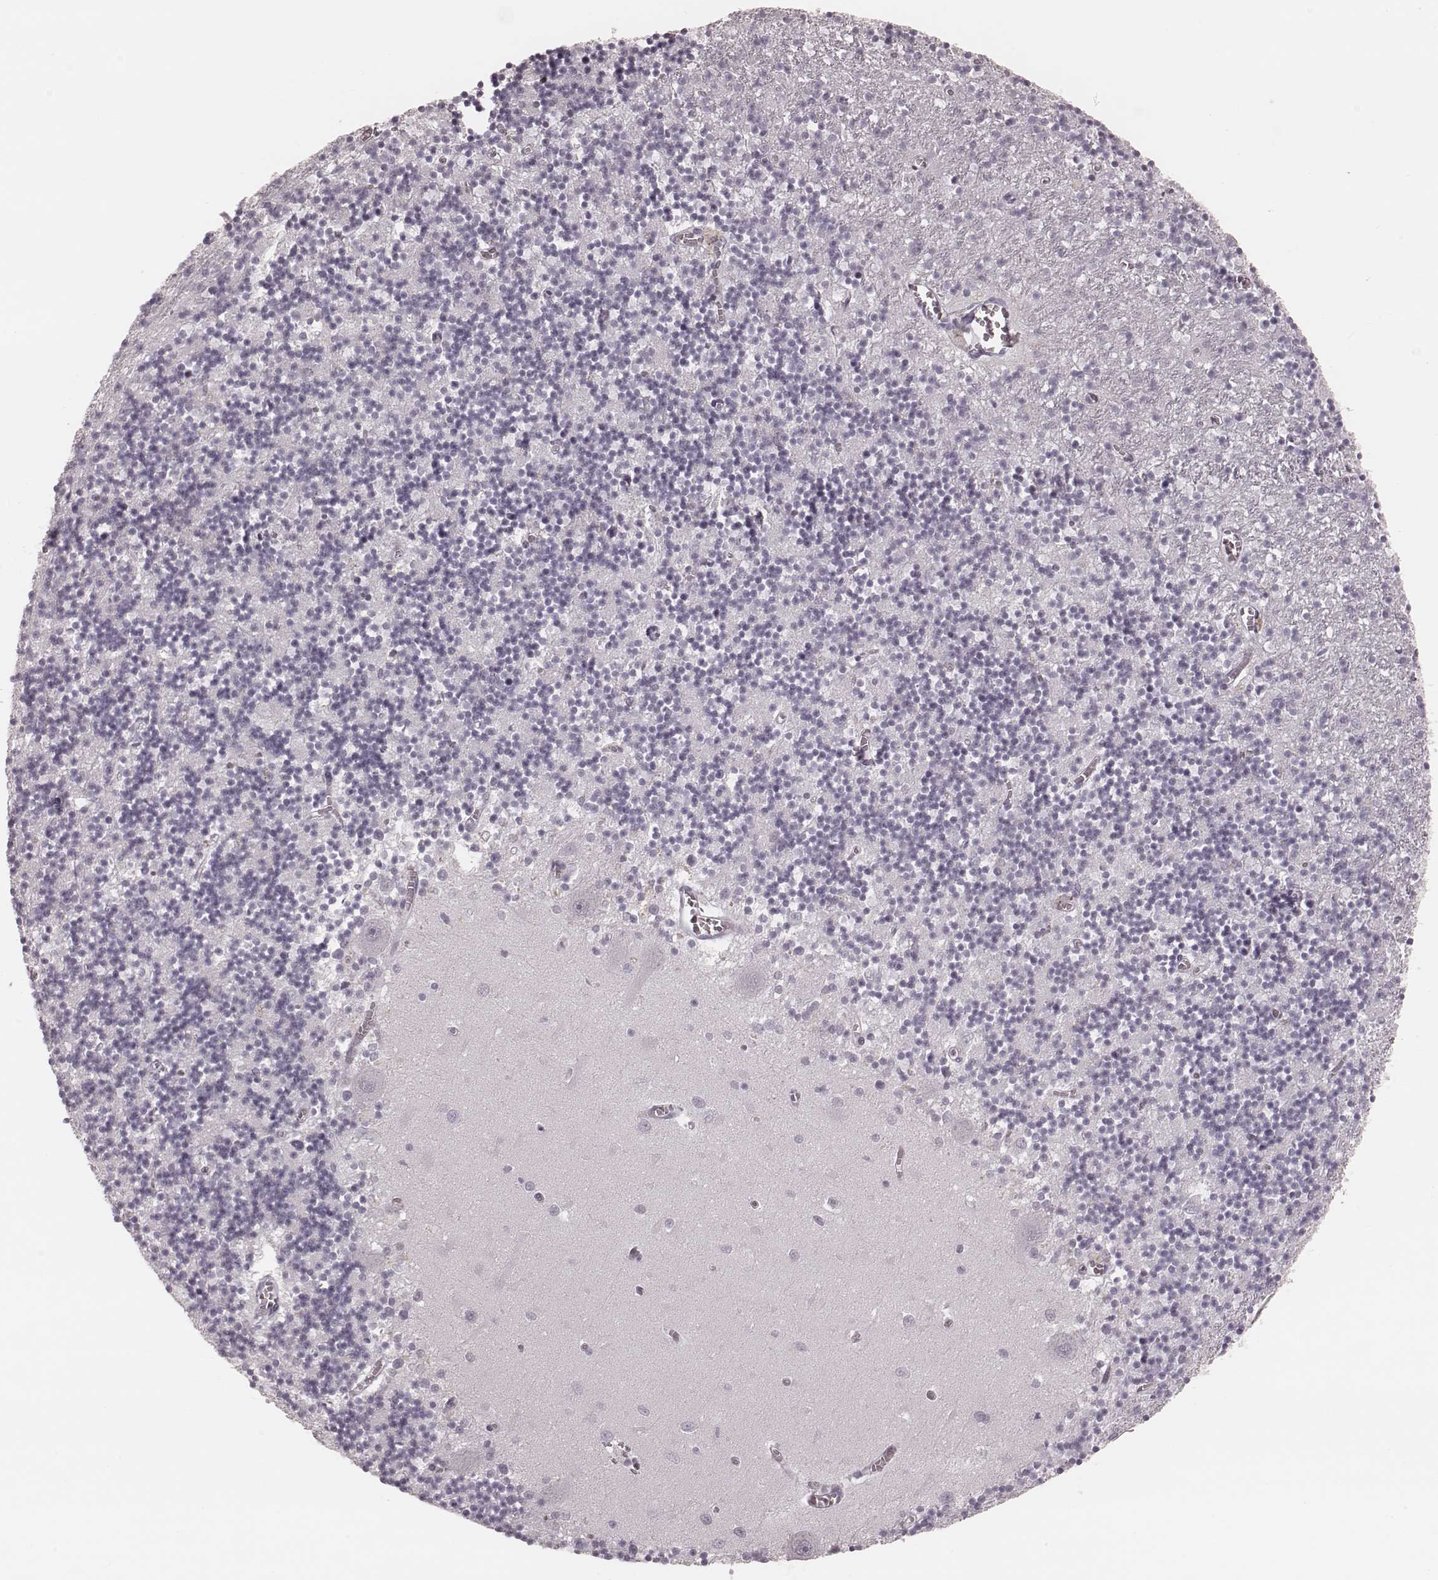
{"staining": {"intensity": "negative", "quantity": "none", "location": "none"}, "tissue": "cerebellum", "cell_type": "Cells in granular layer", "image_type": "normal", "snomed": [{"axis": "morphology", "description": "Normal tissue, NOS"}, {"axis": "topography", "description": "Cerebellum"}], "caption": "Immunohistochemistry histopathology image of unremarkable cerebellum: cerebellum stained with DAB exhibits no significant protein expression in cells in granular layer. (DAB IHC visualized using brightfield microscopy, high magnification).", "gene": "KRT74", "patient": {"sex": "female", "age": 64}}